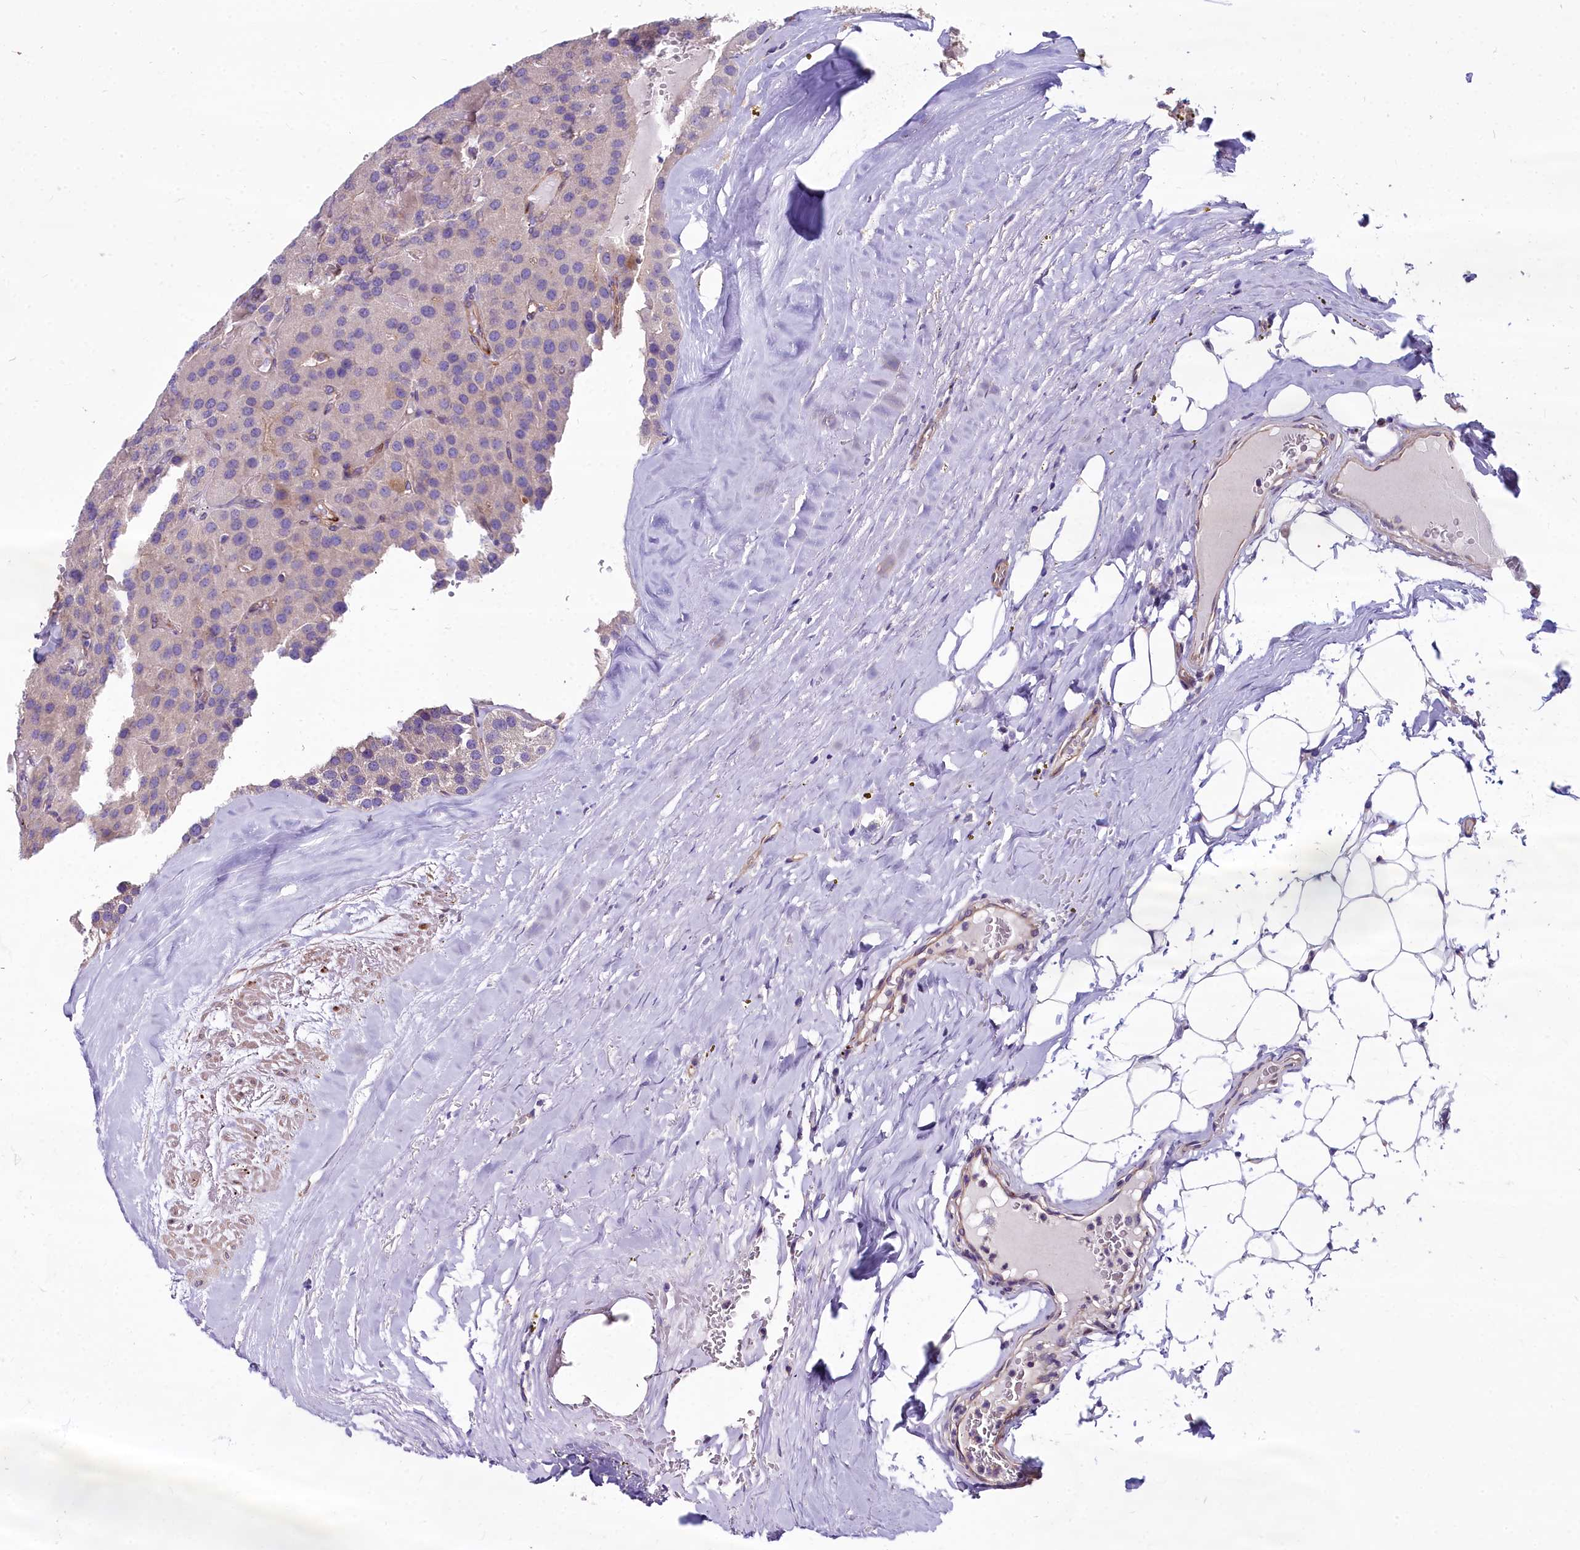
{"staining": {"intensity": "negative", "quantity": "none", "location": "none"}, "tissue": "parathyroid gland", "cell_type": "Glandular cells", "image_type": "normal", "snomed": [{"axis": "morphology", "description": "Normal tissue, NOS"}, {"axis": "morphology", "description": "Adenoma, NOS"}, {"axis": "topography", "description": "Parathyroid gland"}], "caption": "There is no significant staining in glandular cells of parathyroid gland.", "gene": "HLA", "patient": {"sex": "female", "age": 86}}